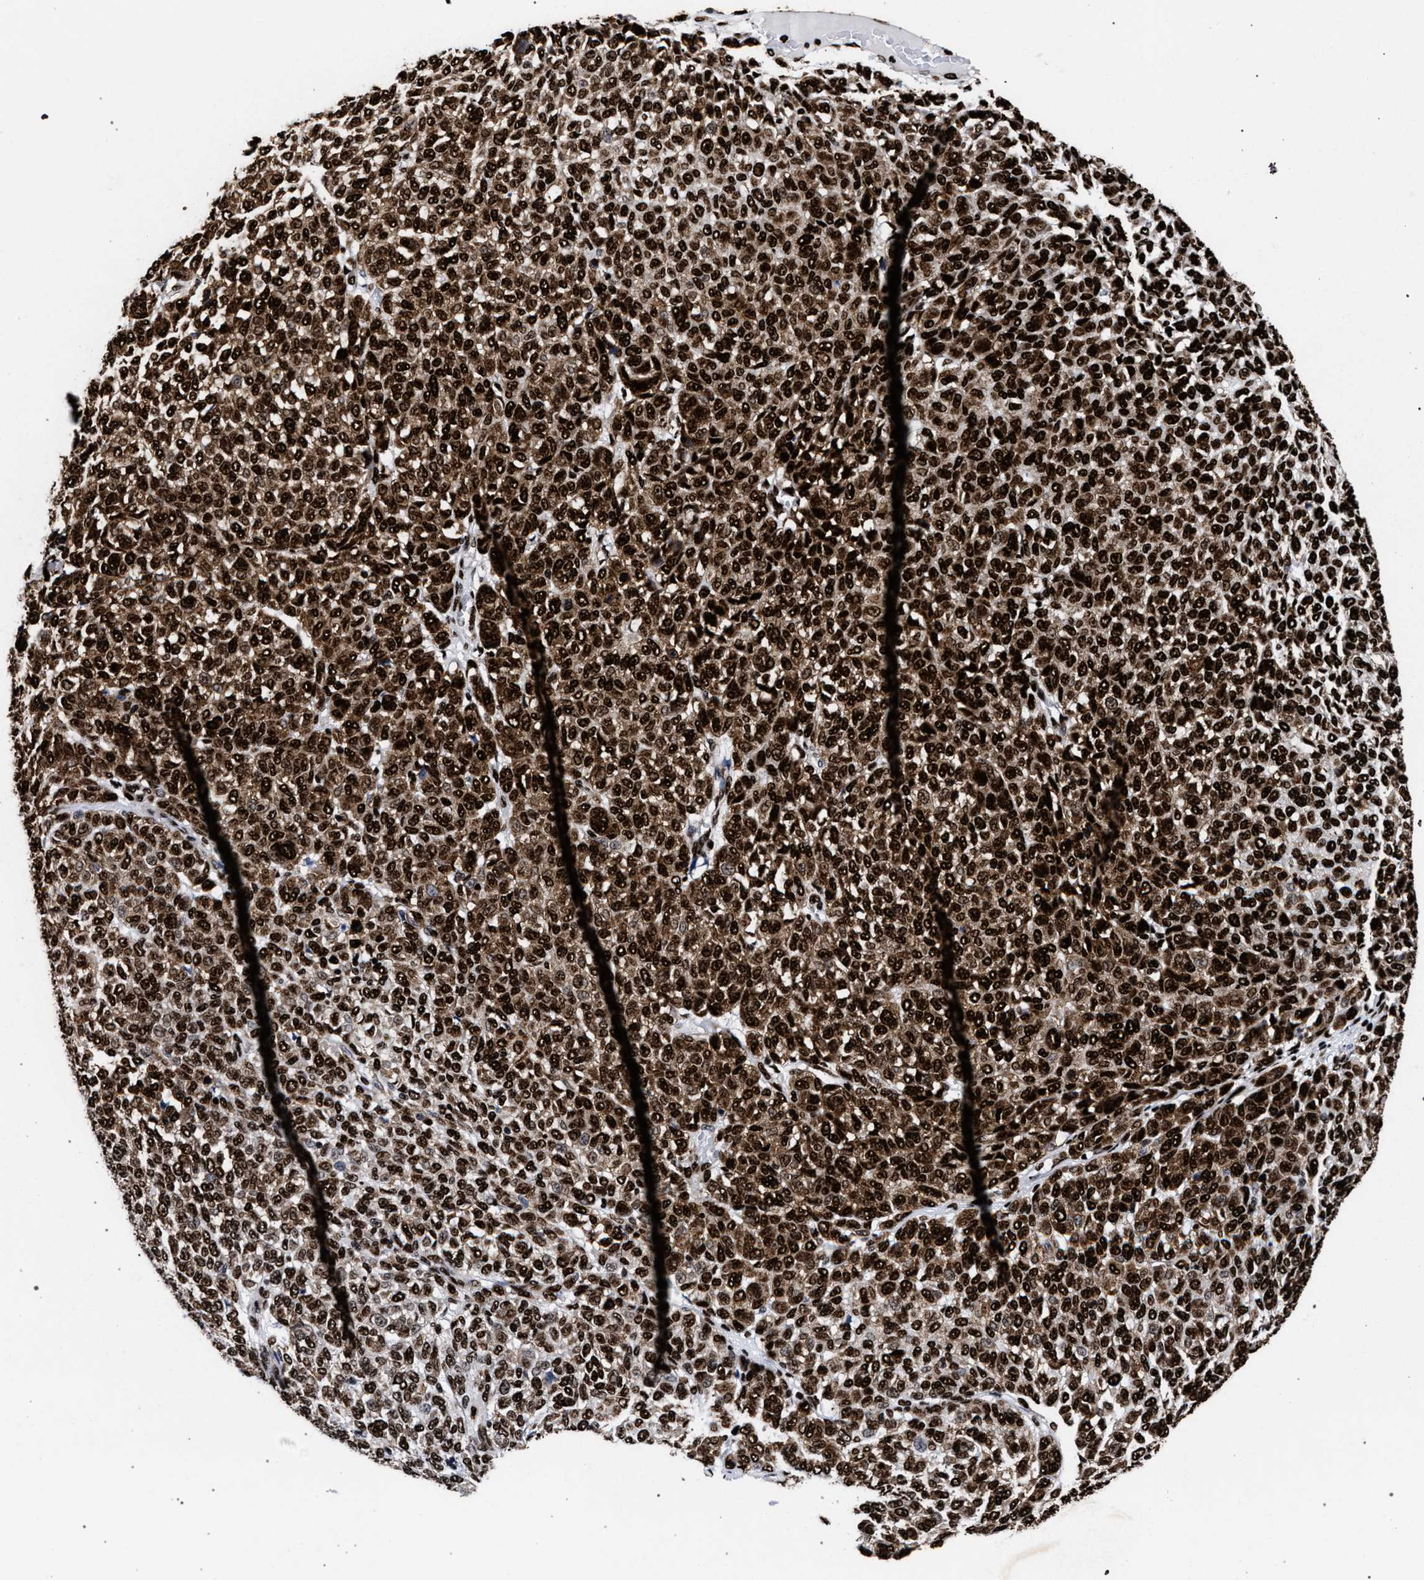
{"staining": {"intensity": "strong", "quantity": ">75%", "location": "cytoplasmic/membranous,nuclear"}, "tissue": "melanoma", "cell_type": "Tumor cells", "image_type": "cancer", "snomed": [{"axis": "morphology", "description": "Malignant melanoma, NOS"}, {"axis": "topography", "description": "Skin"}], "caption": "DAB (3,3'-diaminobenzidine) immunohistochemical staining of human malignant melanoma shows strong cytoplasmic/membranous and nuclear protein positivity in approximately >75% of tumor cells.", "gene": "HNRNPA1", "patient": {"sex": "male", "age": 59}}